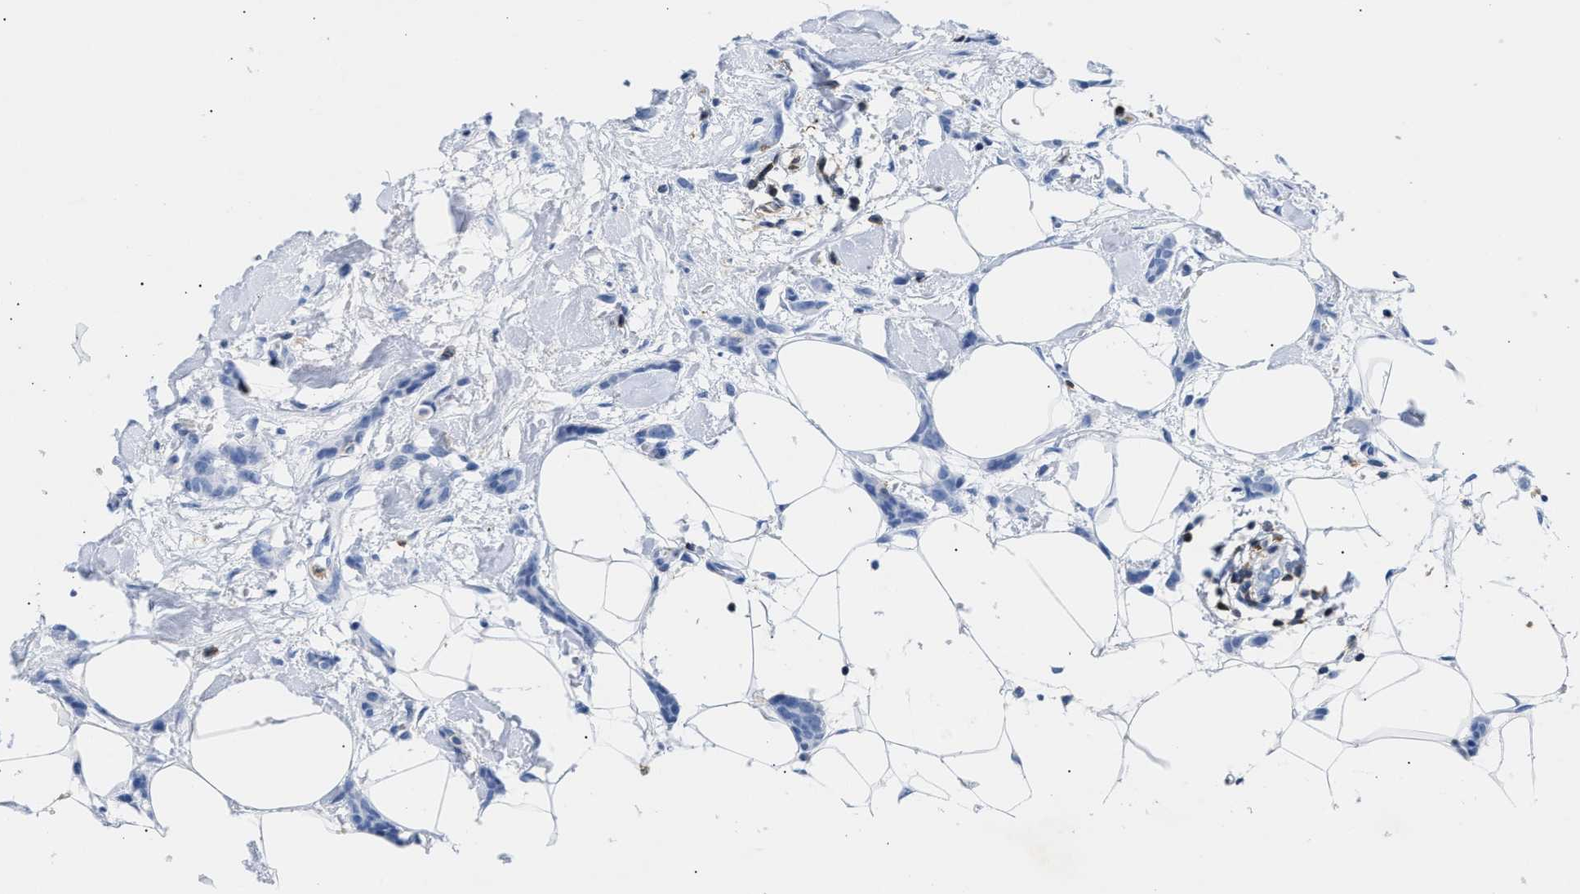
{"staining": {"intensity": "negative", "quantity": "none", "location": "none"}, "tissue": "breast cancer", "cell_type": "Tumor cells", "image_type": "cancer", "snomed": [{"axis": "morphology", "description": "Lobular carcinoma"}, {"axis": "topography", "description": "Skin"}, {"axis": "topography", "description": "Breast"}], "caption": "Breast cancer stained for a protein using IHC shows no expression tumor cells.", "gene": "LCP1", "patient": {"sex": "female", "age": 46}}